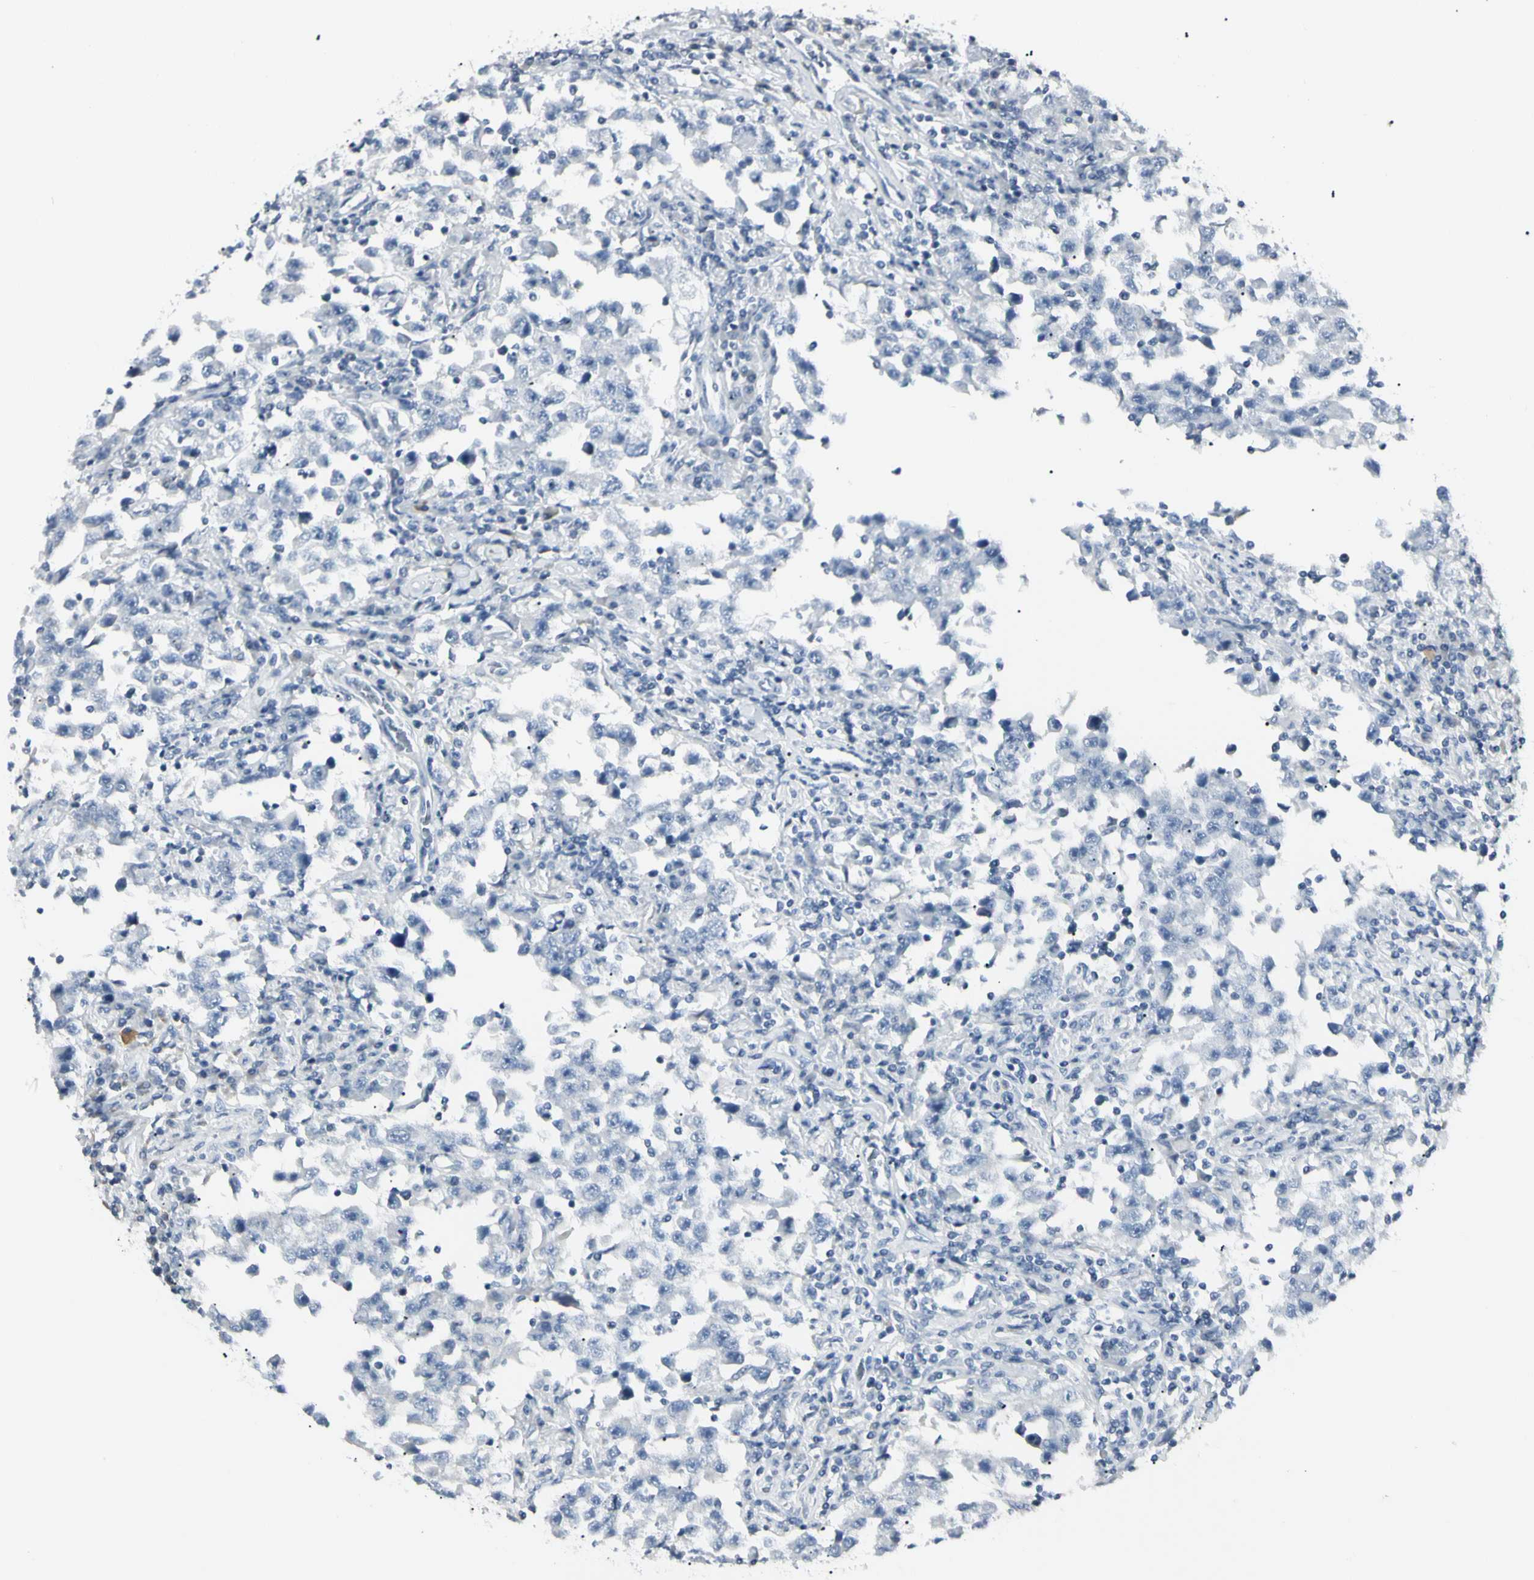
{"staining": {"intensity": "negative", "quantity": "none", "location": "none"}, "tissue": "testis cancer", "cell_type": "Tumor cells", "image_type": "cancer", "snomed": [{"axis": "morphology", "description": "Carcinoma, Embryonal, NOS"}, {"axis": "topography", "description": "Testis"}], "caption": "IHC photomicrograph of neoplastic tissue: testis cancer stained with DAB (3,3'-diaminobenzidine) reveals no significant protein positivity in tumor cells.", "gene": "PIP", "patient": {"sex": "male", "age": 21}}